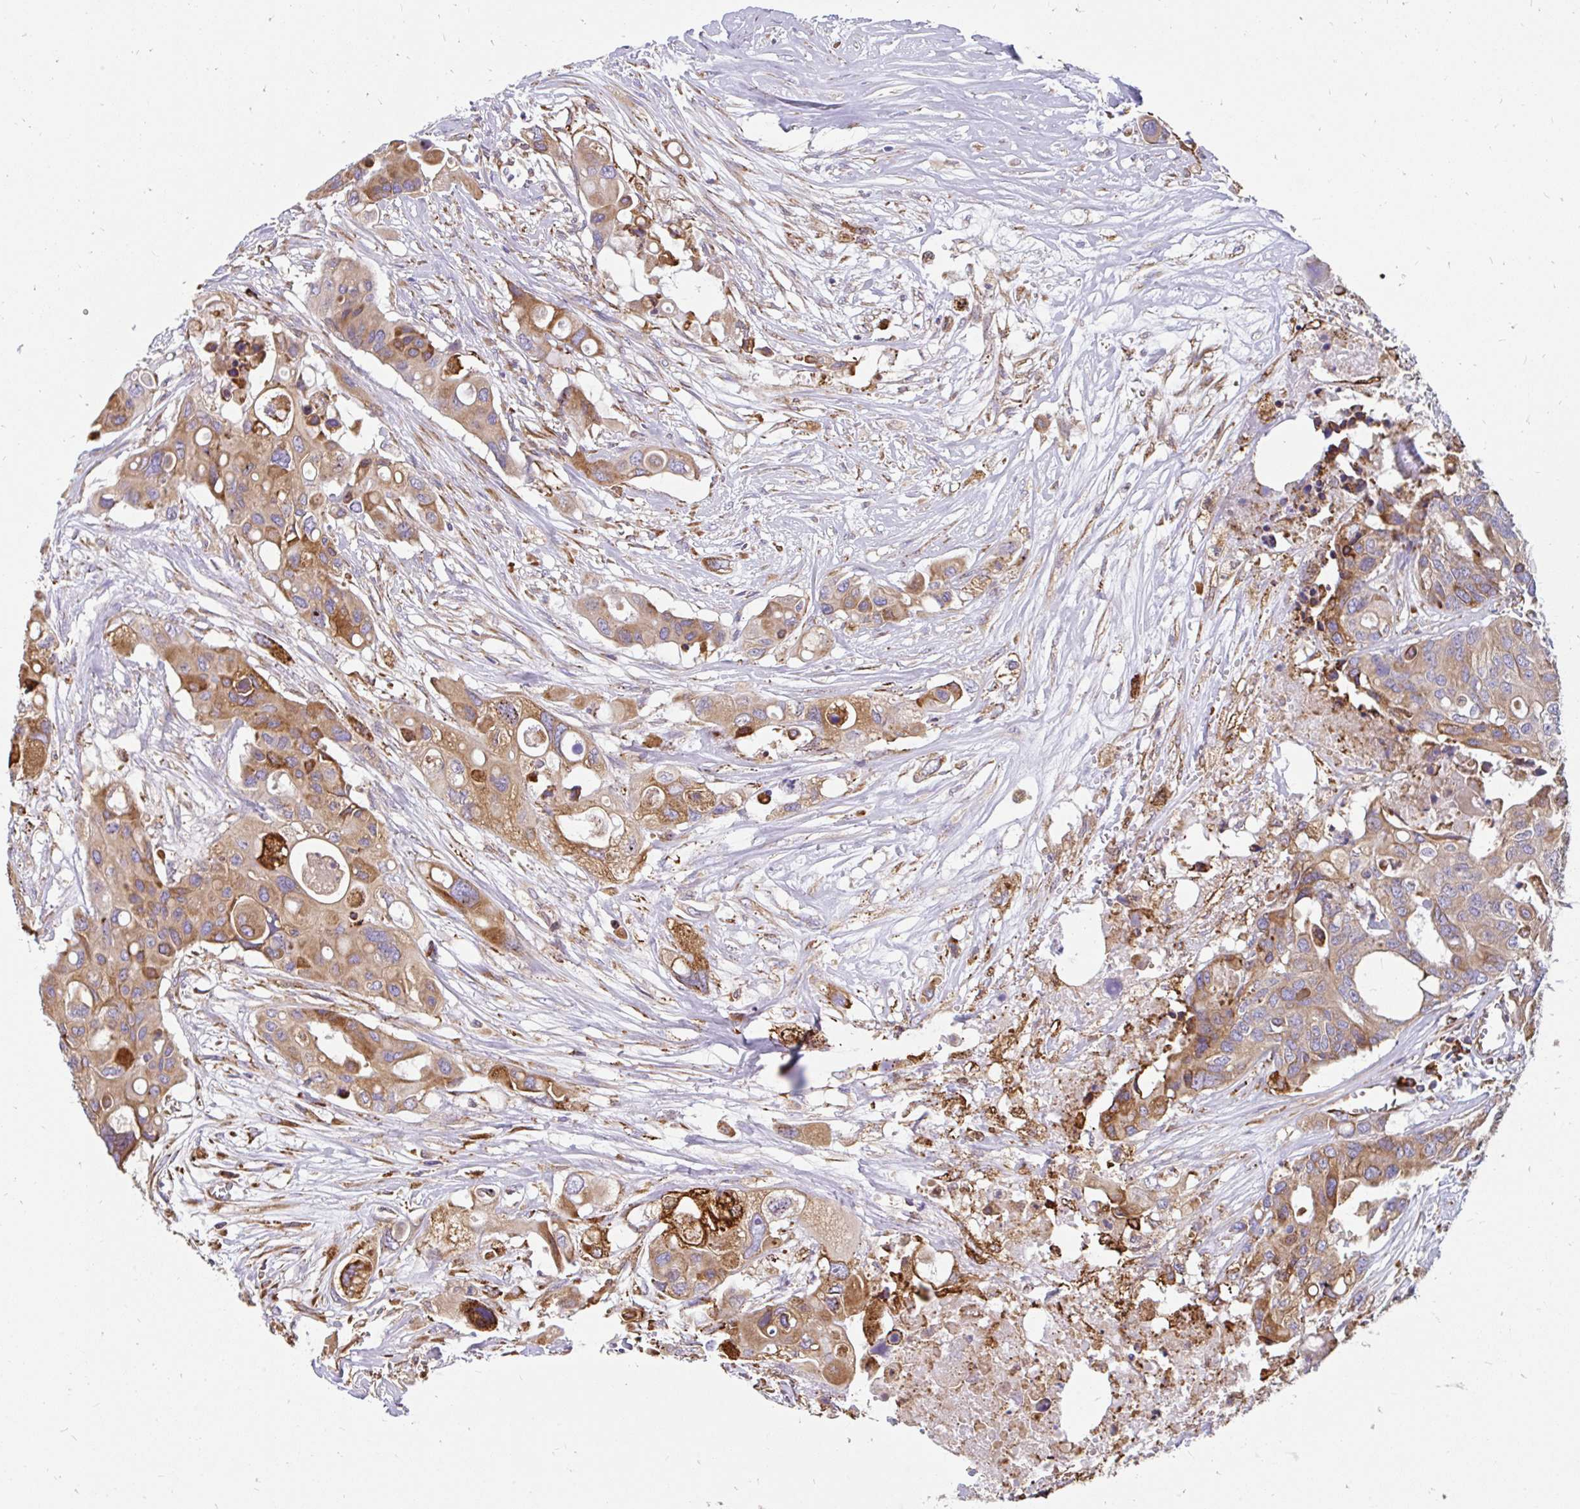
{"staining": {"intensity": "moderate", "quantity": ">75%", "location": "cytoplasmic/membranous"}, "tissue": "colorectal cancer", "cell_type": "Tumor cells", "image_type": "cancer", "snomed": [{"axis": "morphology", "description": "Adenocarcinoma, NOS"}, {"axis": "topography", "description": "Colon"}], "caption": "IHC micrograph of neoplastic tissue: human colorectal cancer (adenocarcinoma) stained using immunohistochemistry (IHC) demonstrates medium levels of moderate protein expression localized specifically in the cytoplasmic/membranous of tumor cells, appearing as a cytoplasmic/membranous brown color.", "gene": "EML5", "patient": {"sex": "male", "age": 77}}